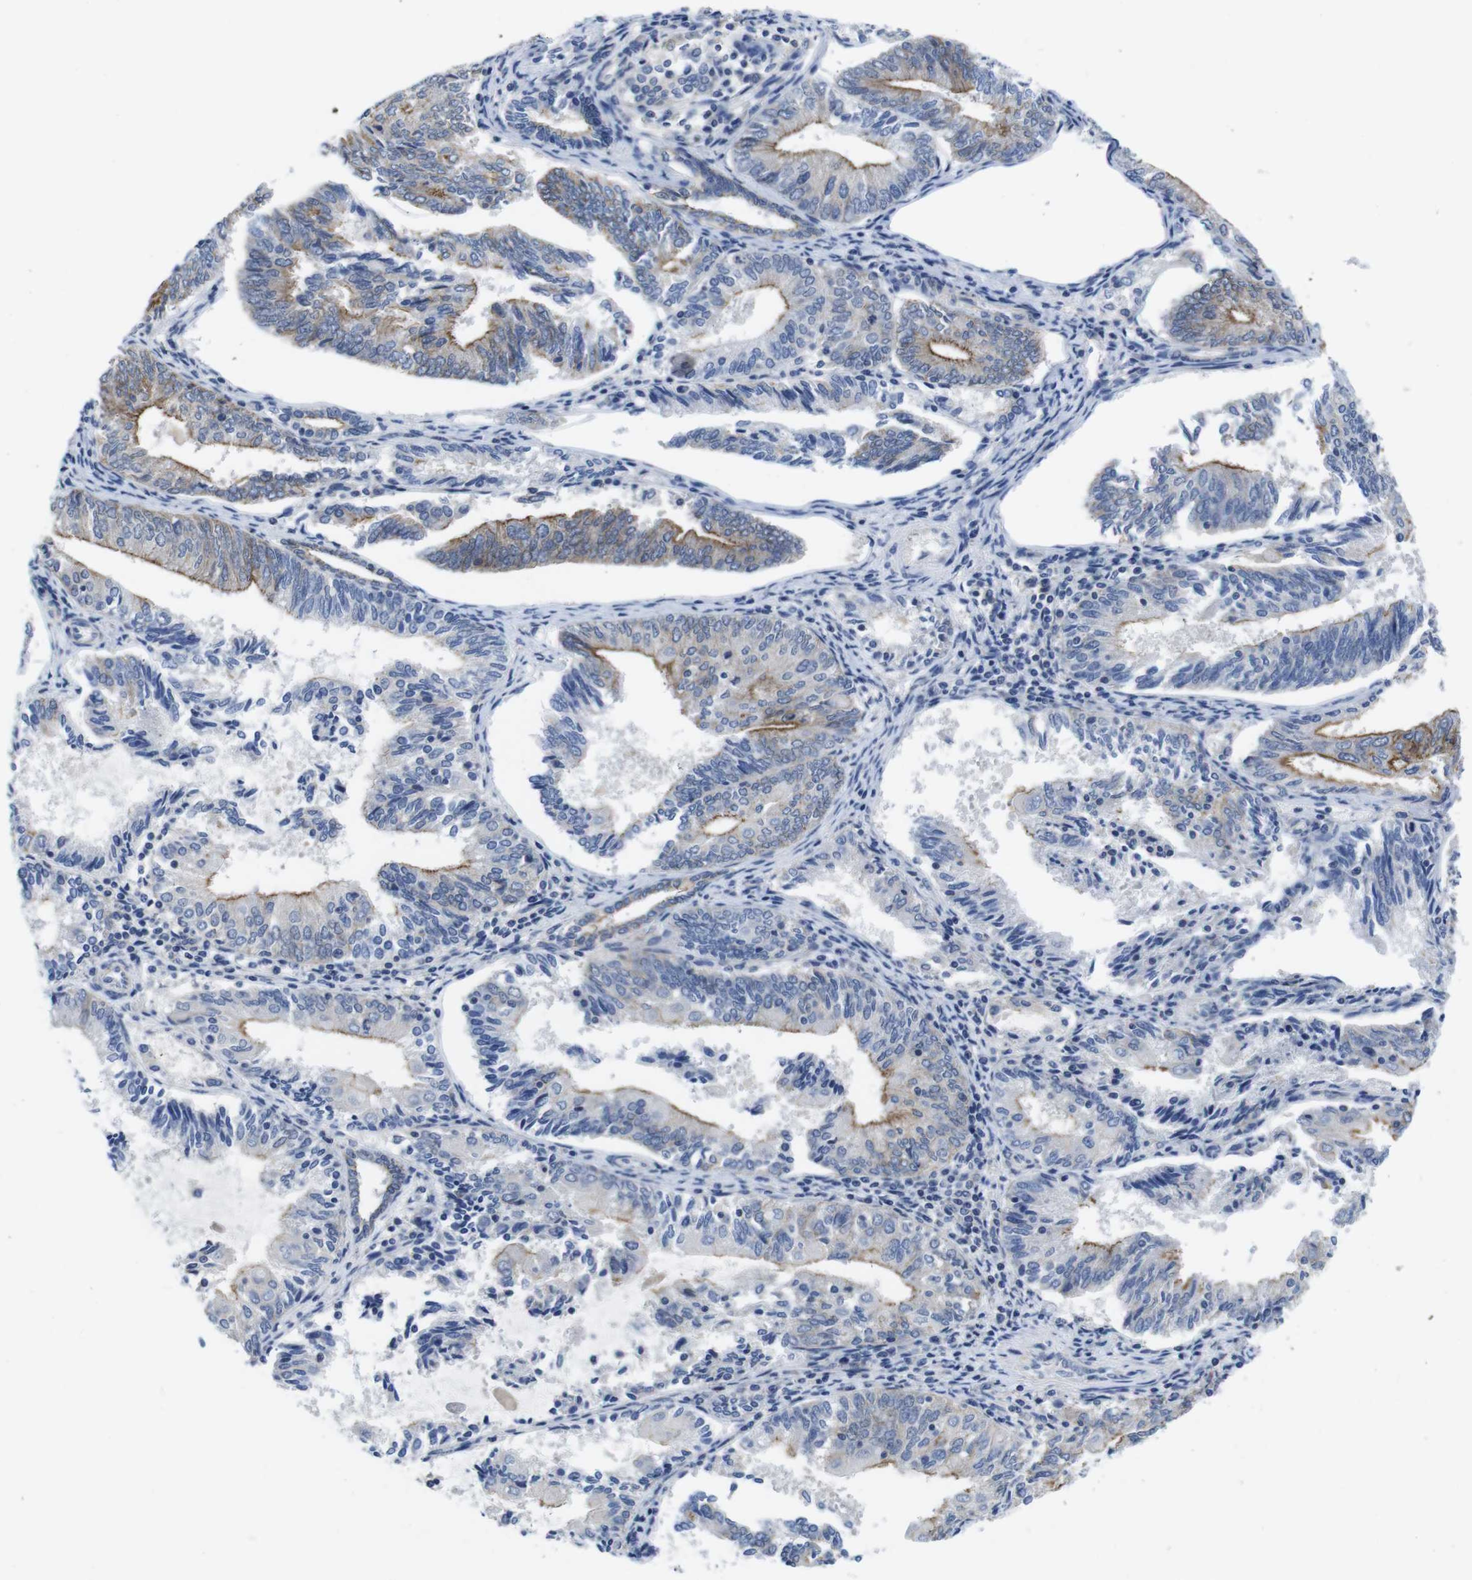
{"staining": {"intensity": "moderate", "quantity": "25%-75%", "location": "cytoplasmic/membranous"}, "tissue": "endometrial cancer", "cell_type": "Tumor cells", "image_type": "cancer", "snomed": [{"axis": "morphology", "description": "Adenocarcinoma, NOS"}, {"axis": "topography", "description": "Endometrium"}], "caption": "Immunohistochemical staining of human adenocarcinoma (endometrial) shows moderate cytoplasmic/membranous protein expression in about 25%-75% of tumor cells.", "gene": "SCRIB", "patient": {"sex": "female", "age": 81}}